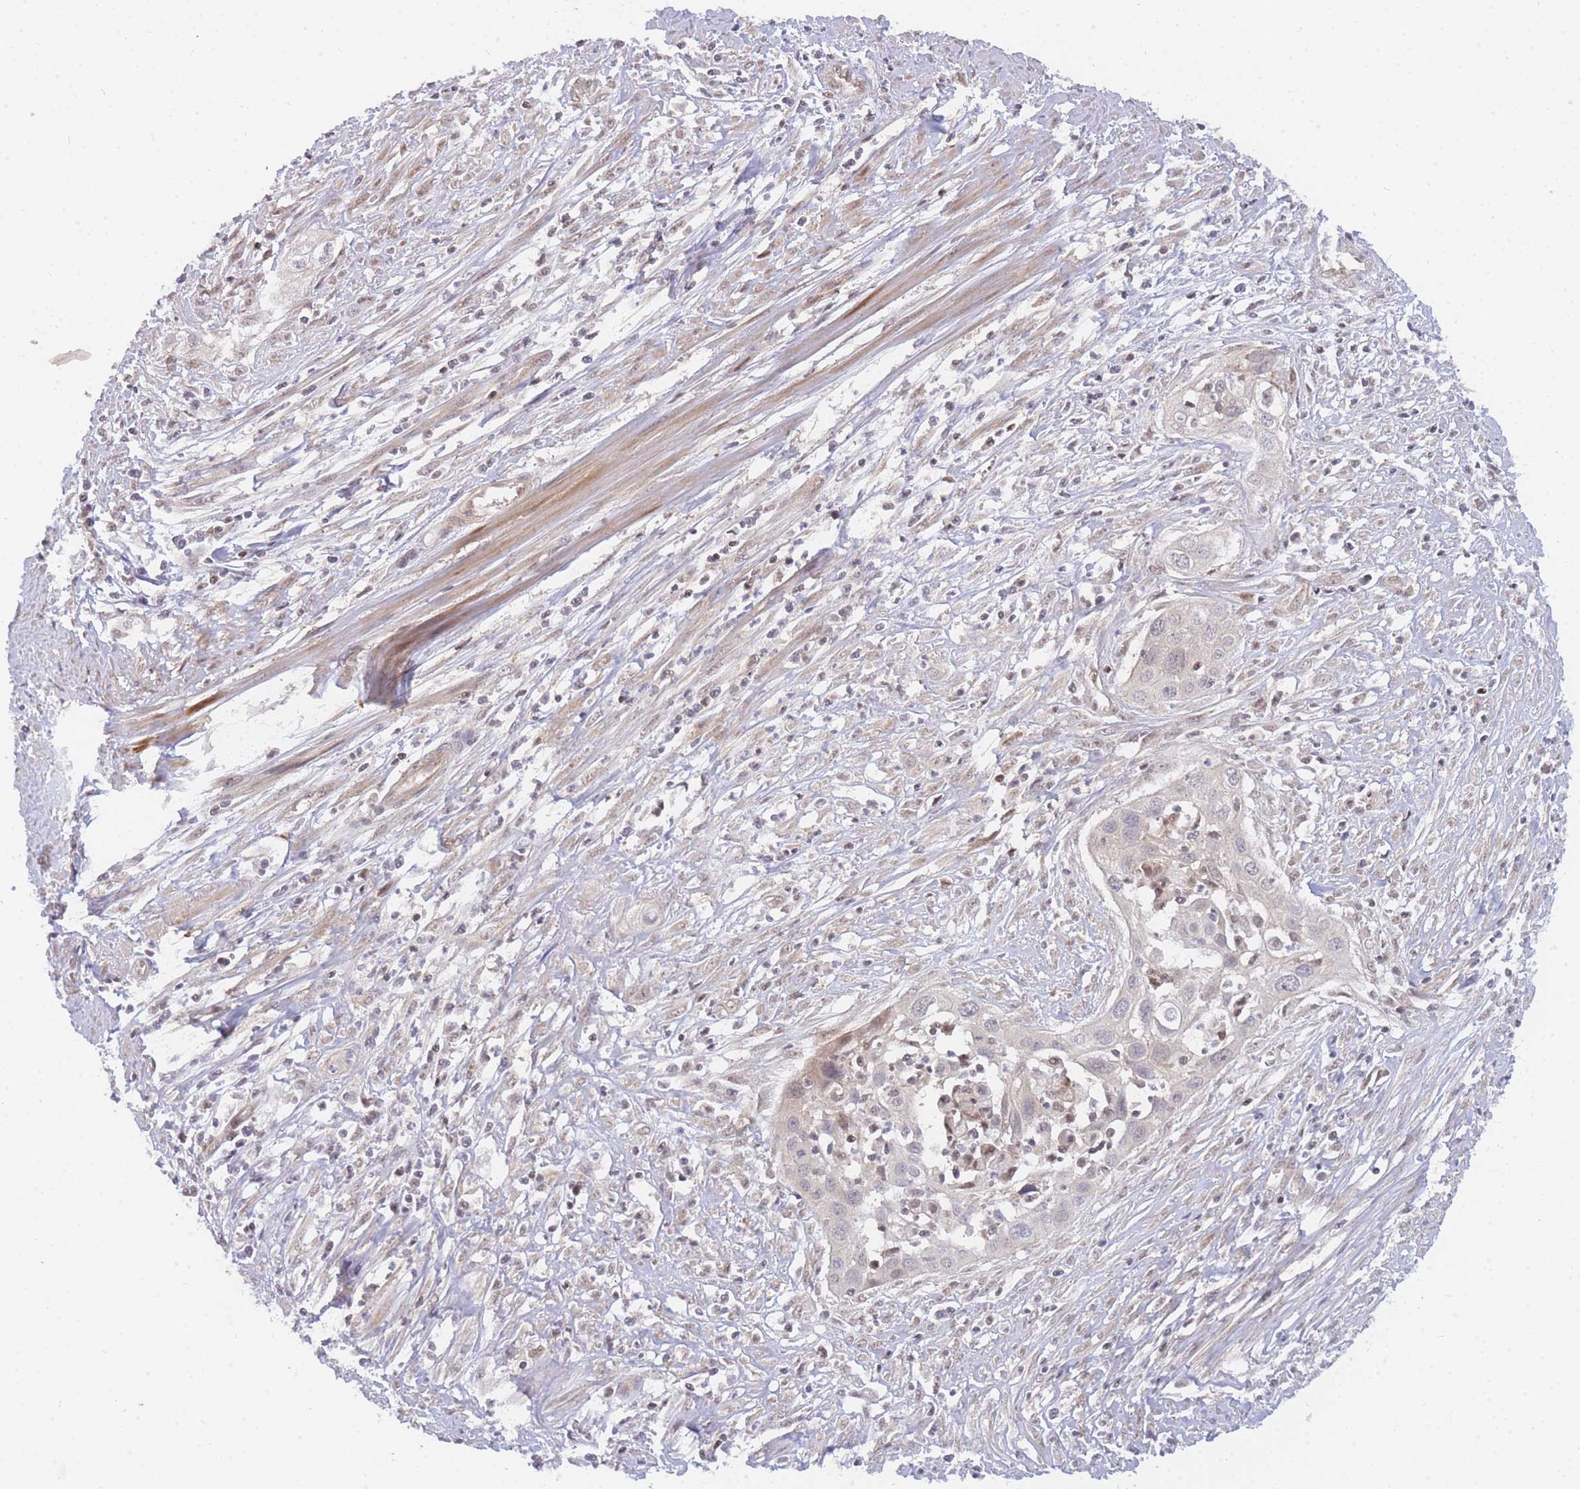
{"staining": {"intensity": "negative", "quantity": "none", "location": "none"}, "tissue": "cervical cancer", "cell_type": "Tumor cells", "image_type": "cancer", "snomed": [{"axis": "morphology", "description": "Squamous cell carcinoma, NOS"}, {"axis": "topography", "description": "Cervix"}], "caption": "High power microscopy micrograph of an immunohistochemistry micrograph of squamous cell carcinoma (cervical), revealing no significant staining in tumor cells. The staining was performed using DAB (3,3'-diaminobenzidine) to visualize the protein expression in brown, while the nuclei were stained in blue with hematoxylin (Magnification: 20x).", "gene": "KIAA1191", "patient": {"sex": "female", "age": 34}}